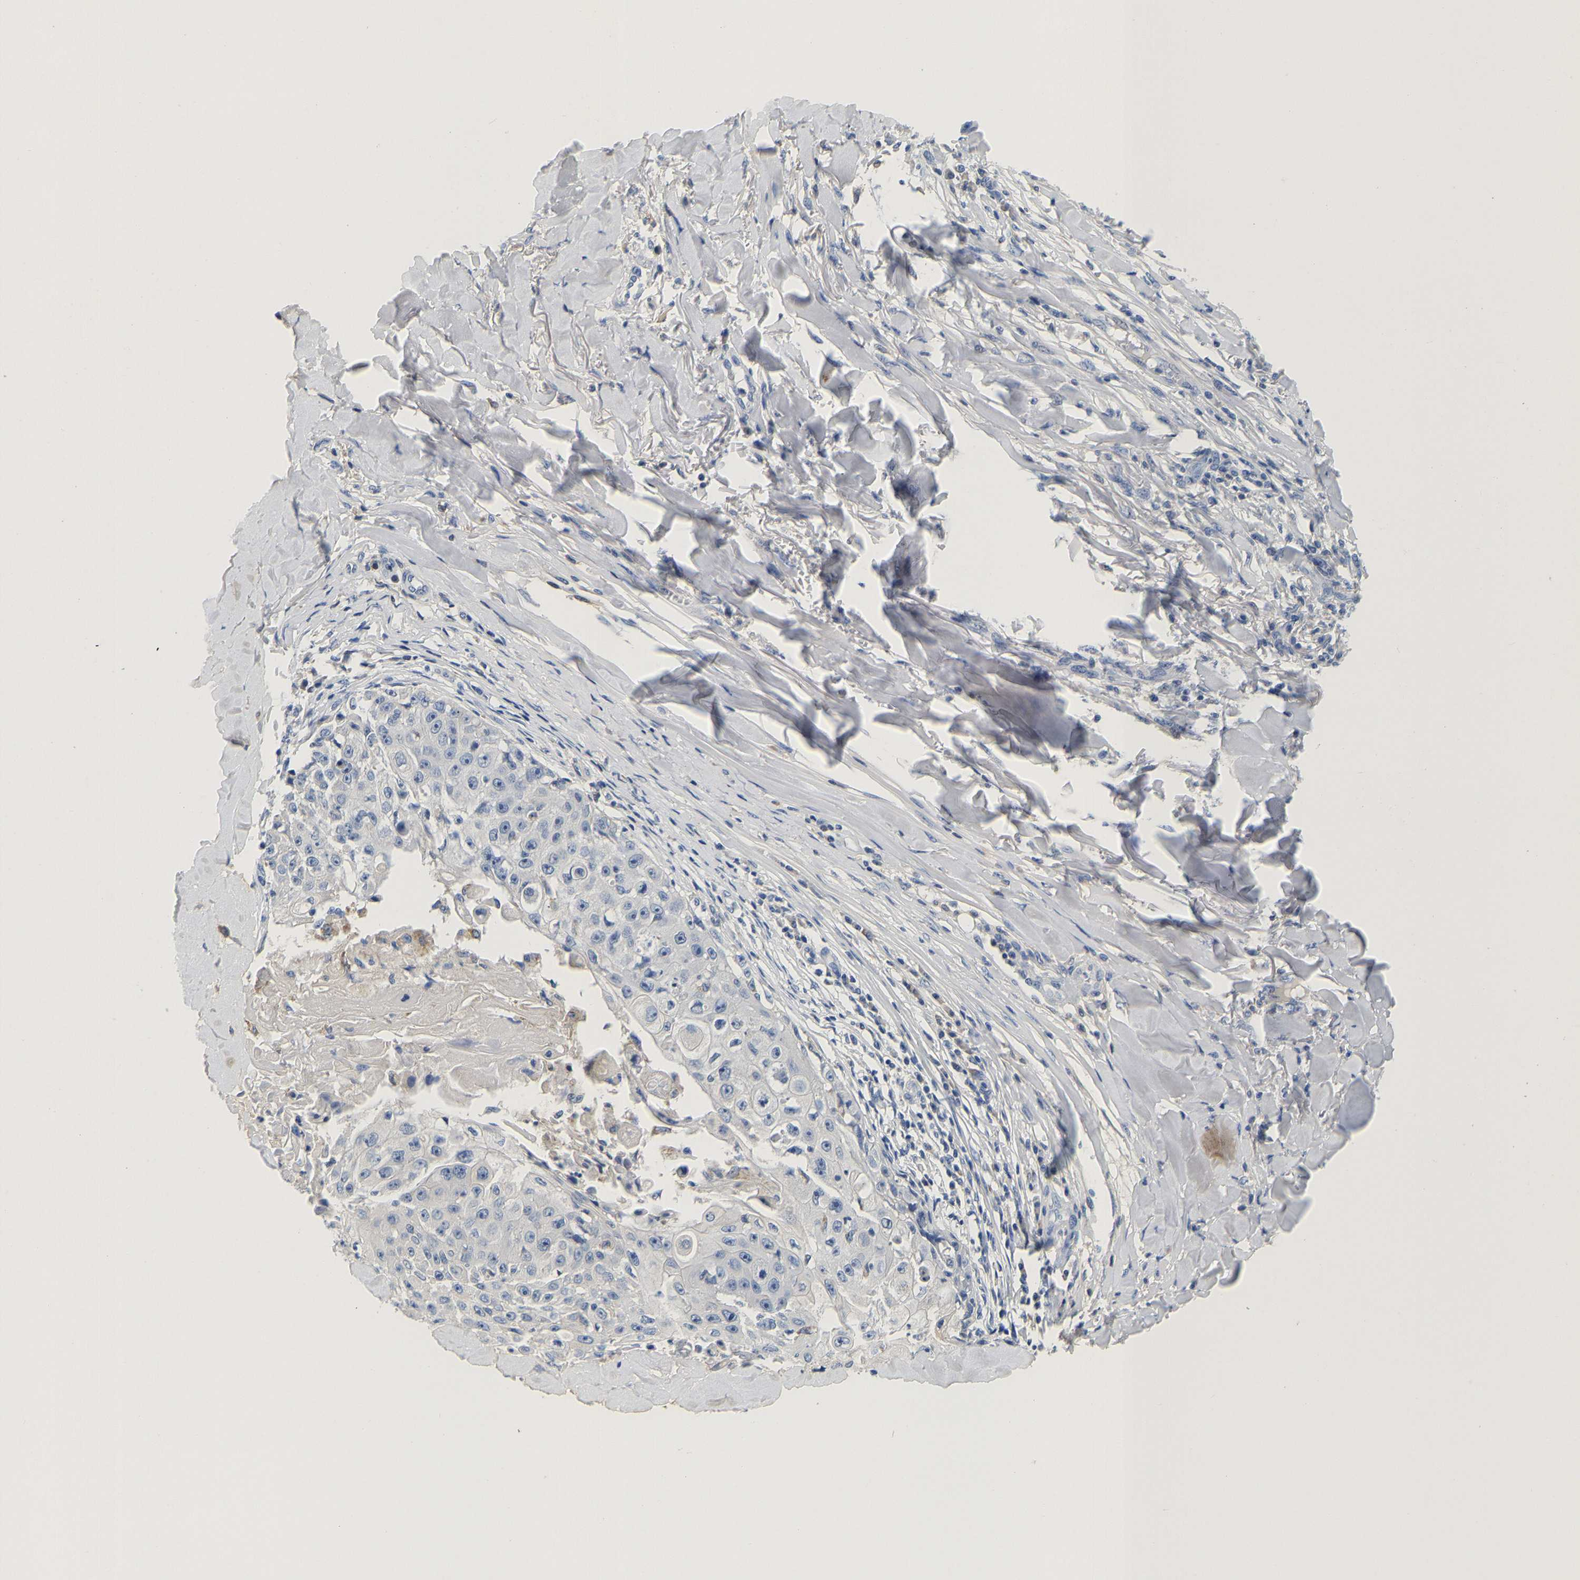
{"staining": {"intensity": "negative", "quantity": "none", "location": "none"}, "tissue": "skin cancer", "cell_type": "Tumor cells", "image_type": "cancer", "snomed": [{"axis": "morphology", "description": "Squamous cell carcinoma, NOS"}, {"axis": "topography", "description": "Skin"}], "caption": "An image of human skin cancer is negative for staining in tumor cells. The staining is performed using DAB (3,3'-diaminobenzidine) brown chromogen with nuclei counter-stained in using hematoxylin.", "gene": "PCK2", "patient": {"sex": "male", "age": 86}}